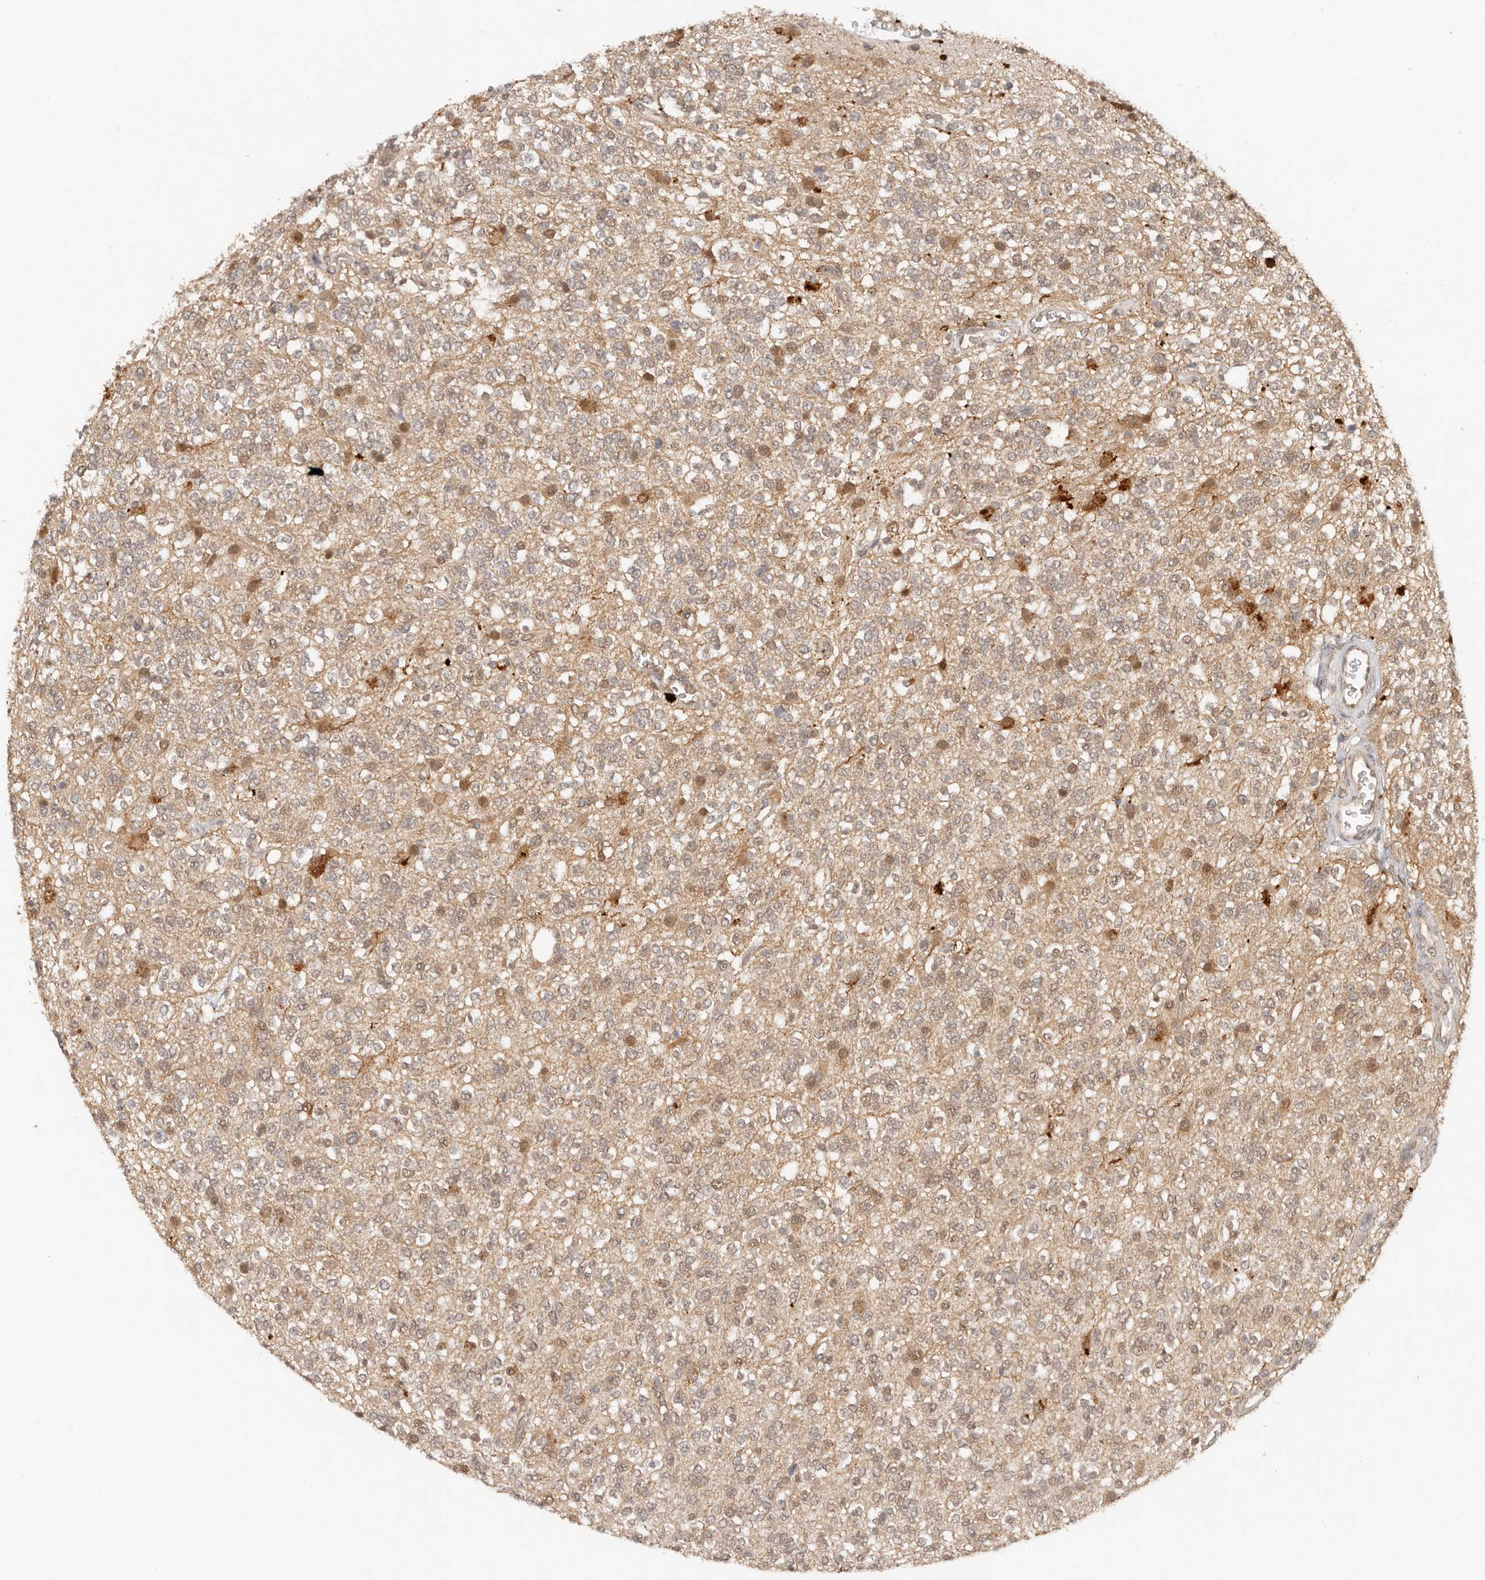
{"staining": {"intensity": "negative", "quantity": "none", "location": "none"}, "tissue": "glioma", "cell_type": "Tumor cells", "image_type": "cancer", "snomed": [{"axis": "morphology", "description": "Glioma, malignant, High grade"}, {"axis": "topography", "description": "Brain"}], "caption": "An immunohistochemistry micrograph of glioma is shown. There is no staining in tumor cells of glioma. (IHC, brightfield microscopy, high magnification).", "gene": "PSMA5", "patient": {"sex": "male", "age": 34}}